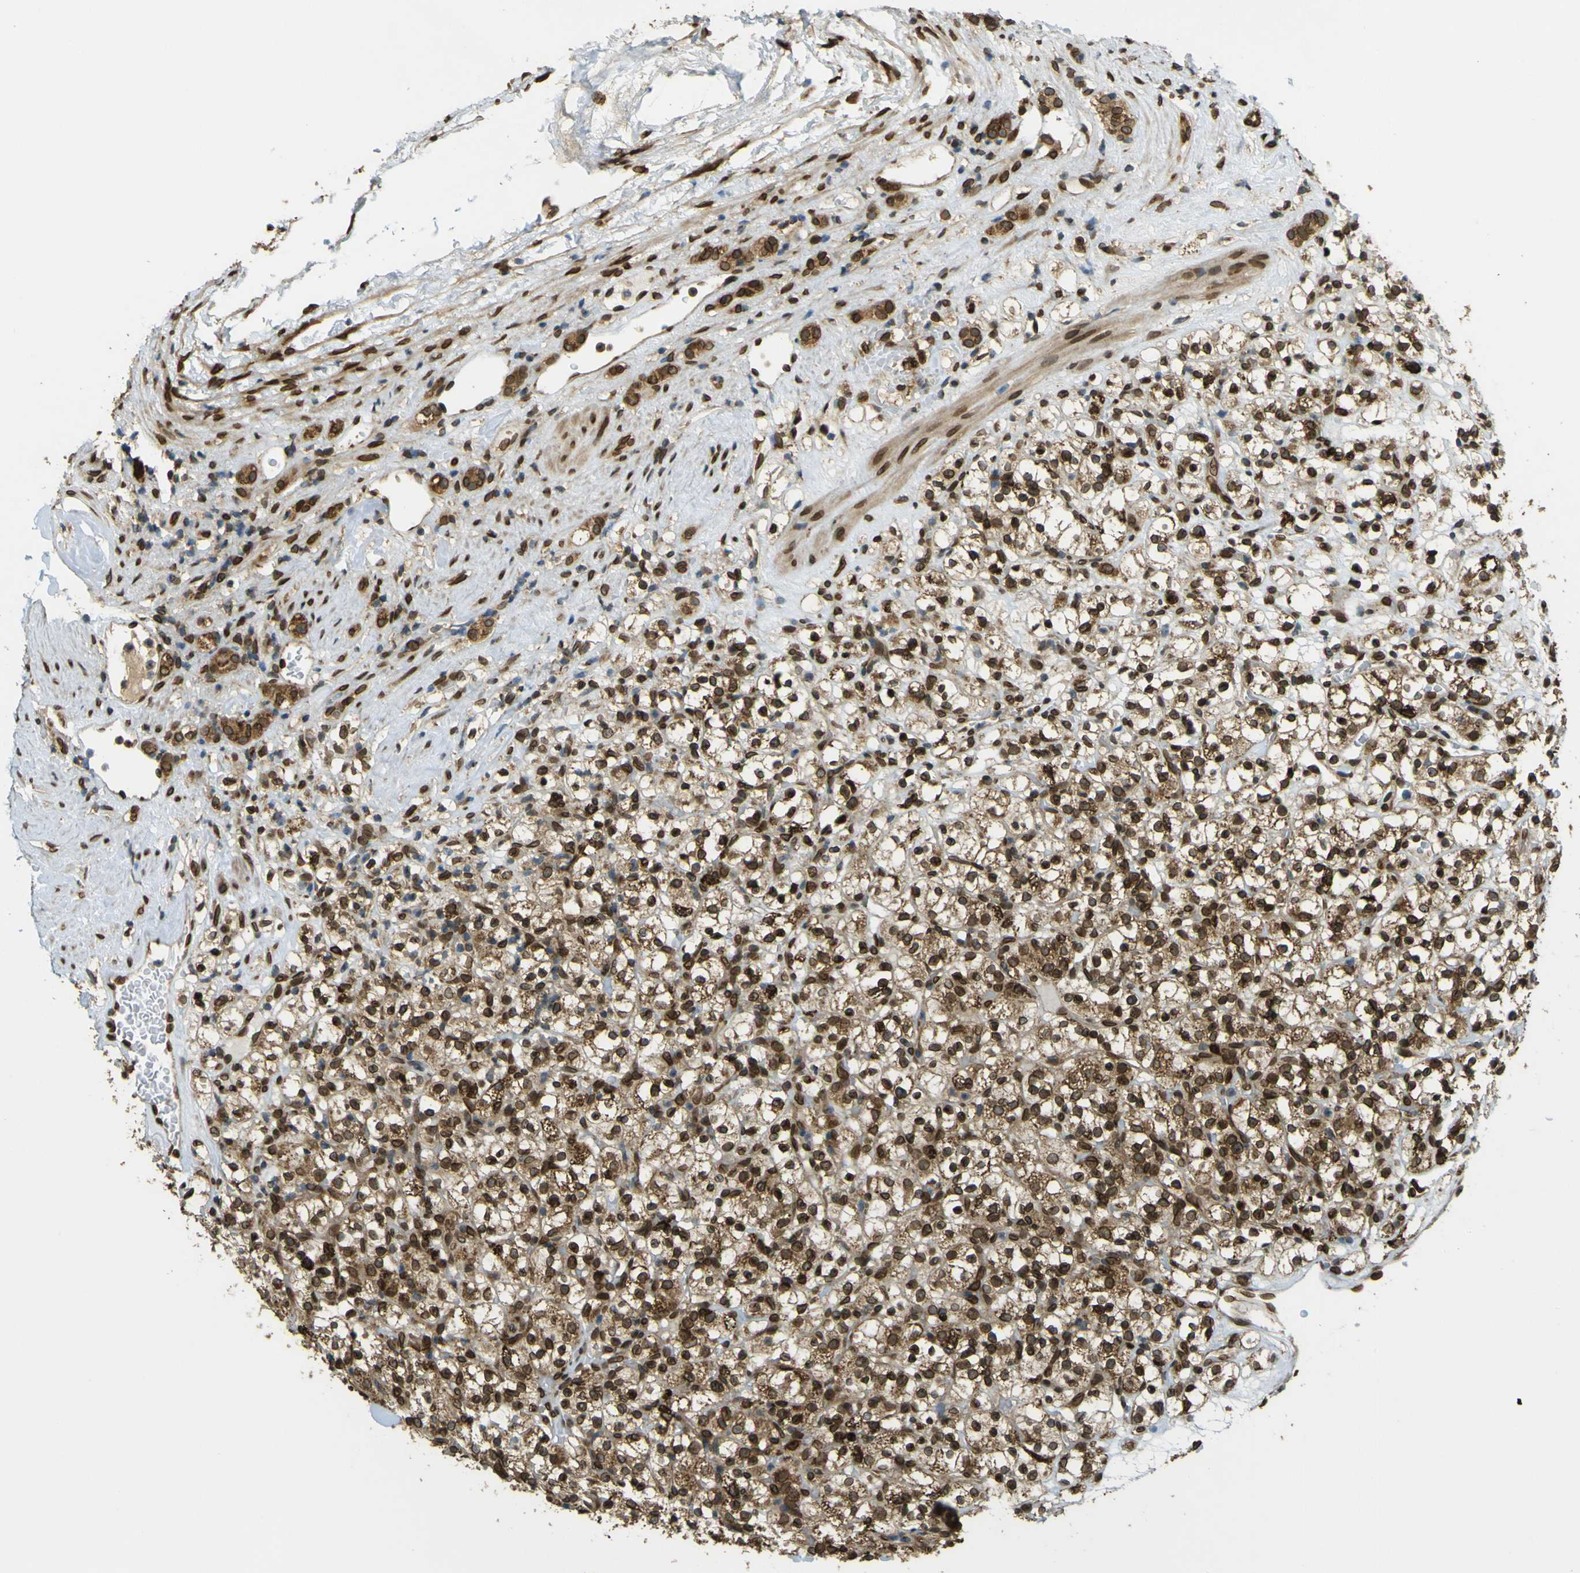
{"staining": {"intensity": "strong", "quantity": ">75%", "location": "cytoplasmic/membranous,nuclear"}, "tissue": "renal cancer", "cell_type": "Tumor cells", "image_type": "cancer", "snomed": [{"axis": "morphology", "description": "Normal tissue, NOS"}, {"axis": "morphology", "description": "Adenocarcinoma, NOS"}, {"axis": "topography", "description": "Kidney"}], "caption": "DAB (3,3'-diaminobenzidine) immunohistochemical staining of renal adenocarcinoma displays strong cytoplasmic/membranous and nuclear protein expression in approximately >75% of tumor cells.", "gene": "GALNT1", "patient": {"sex": "female", "age": 72}}